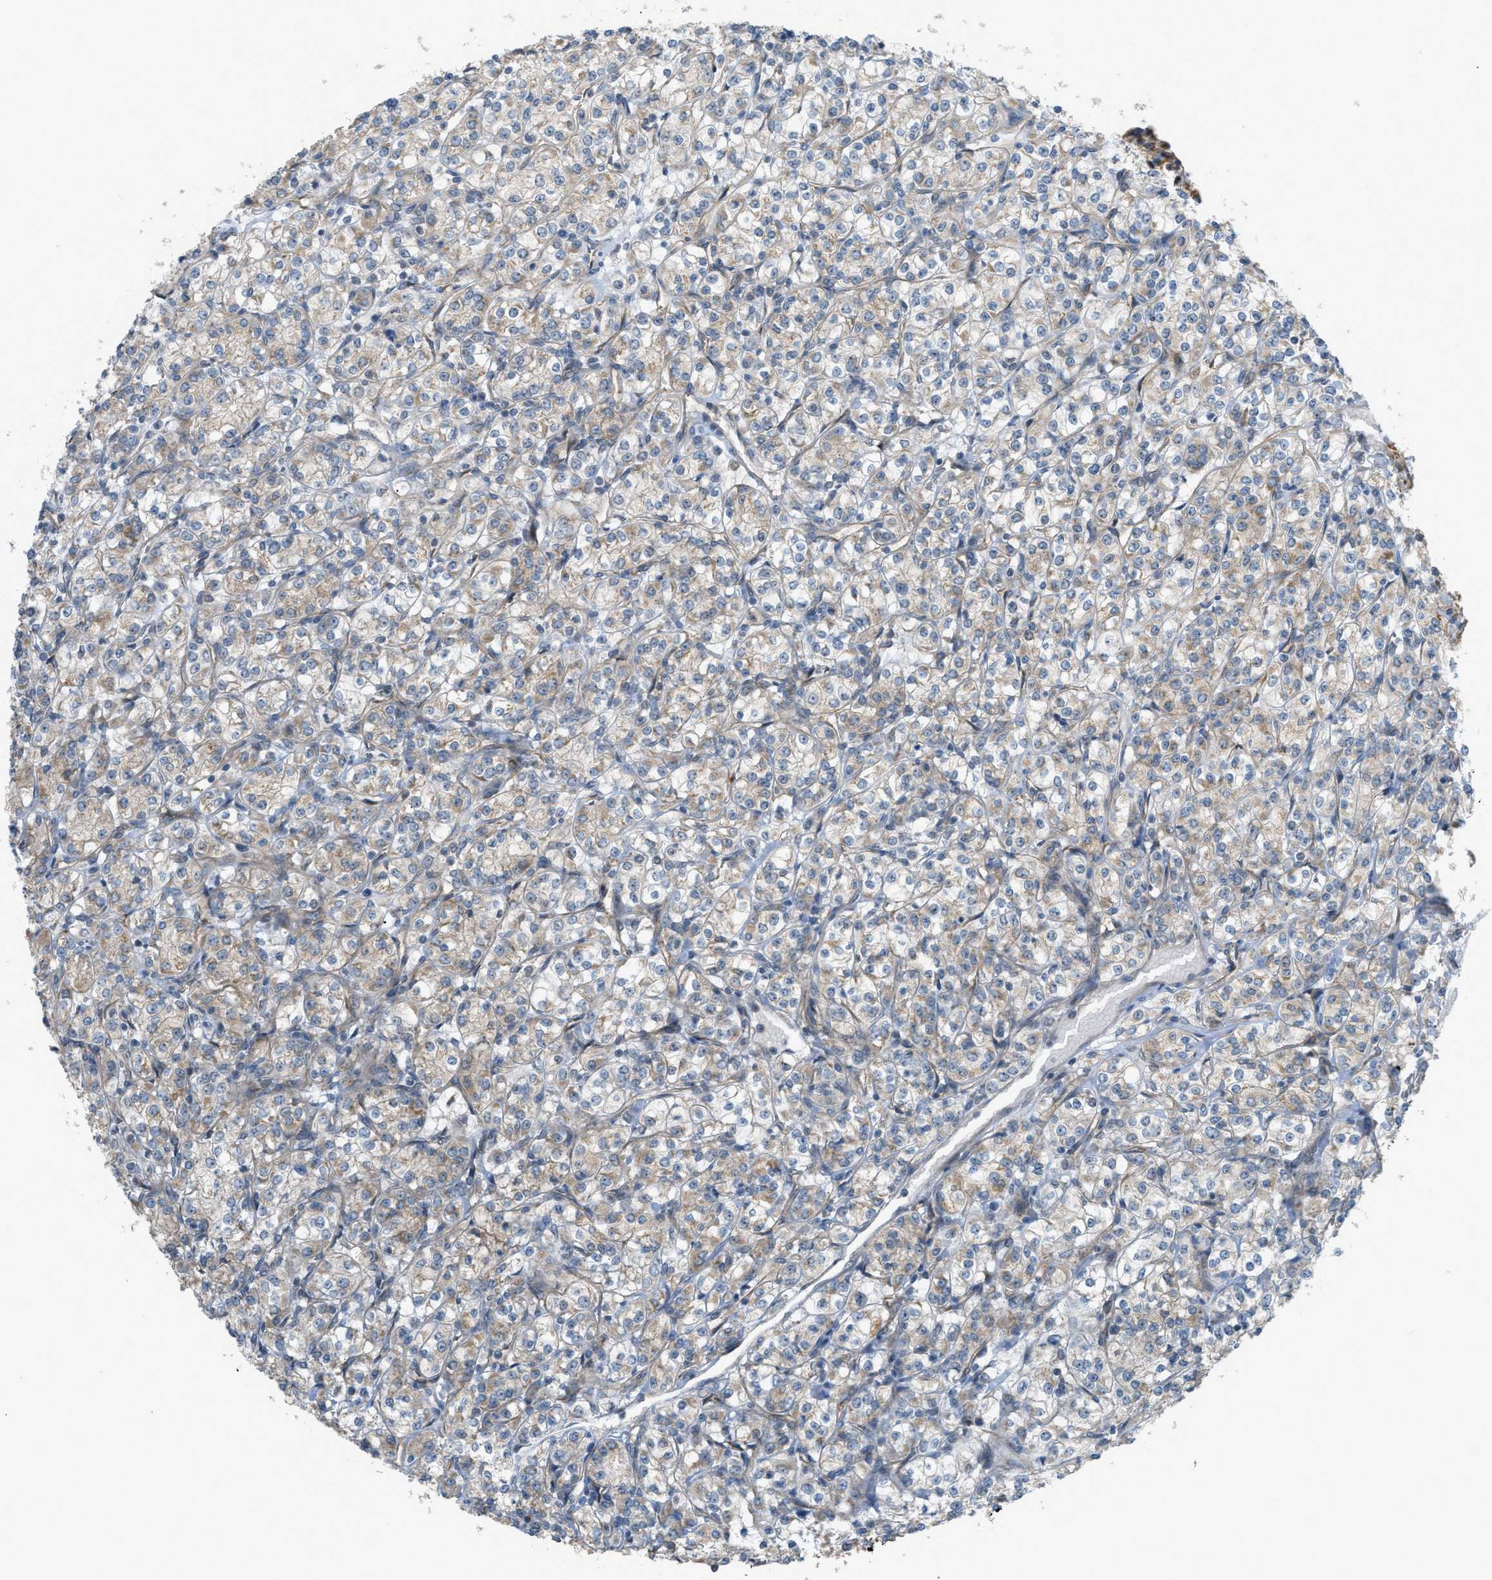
{"staining": {"intensity": "weak", "quantity": ">75%", "location": "cytoplasmic/membranous"}, "tissue": "renal cancer", "cell_type": "Tumor cells", "image_type": "cancer", "snomed": [{"axis": "morphology", "description": "Adenocarcinoma, NOS"}, {"axis": "topography", "description": "Kidney"}], "caption": "Immunohistochemistry (IHC) image of neoplastic tissue: renal cancer (adenocarcinoma) stained using immunohistochemistry (IHC) demonstrates low levels of weak protein expression localized specifically in the cytoplasmic/membranous of tumor cells, appearing as a cytoplasmic/membranous brown color.", "gene": "CCDC186", "patient": {"sex": "male", "age": 77}}